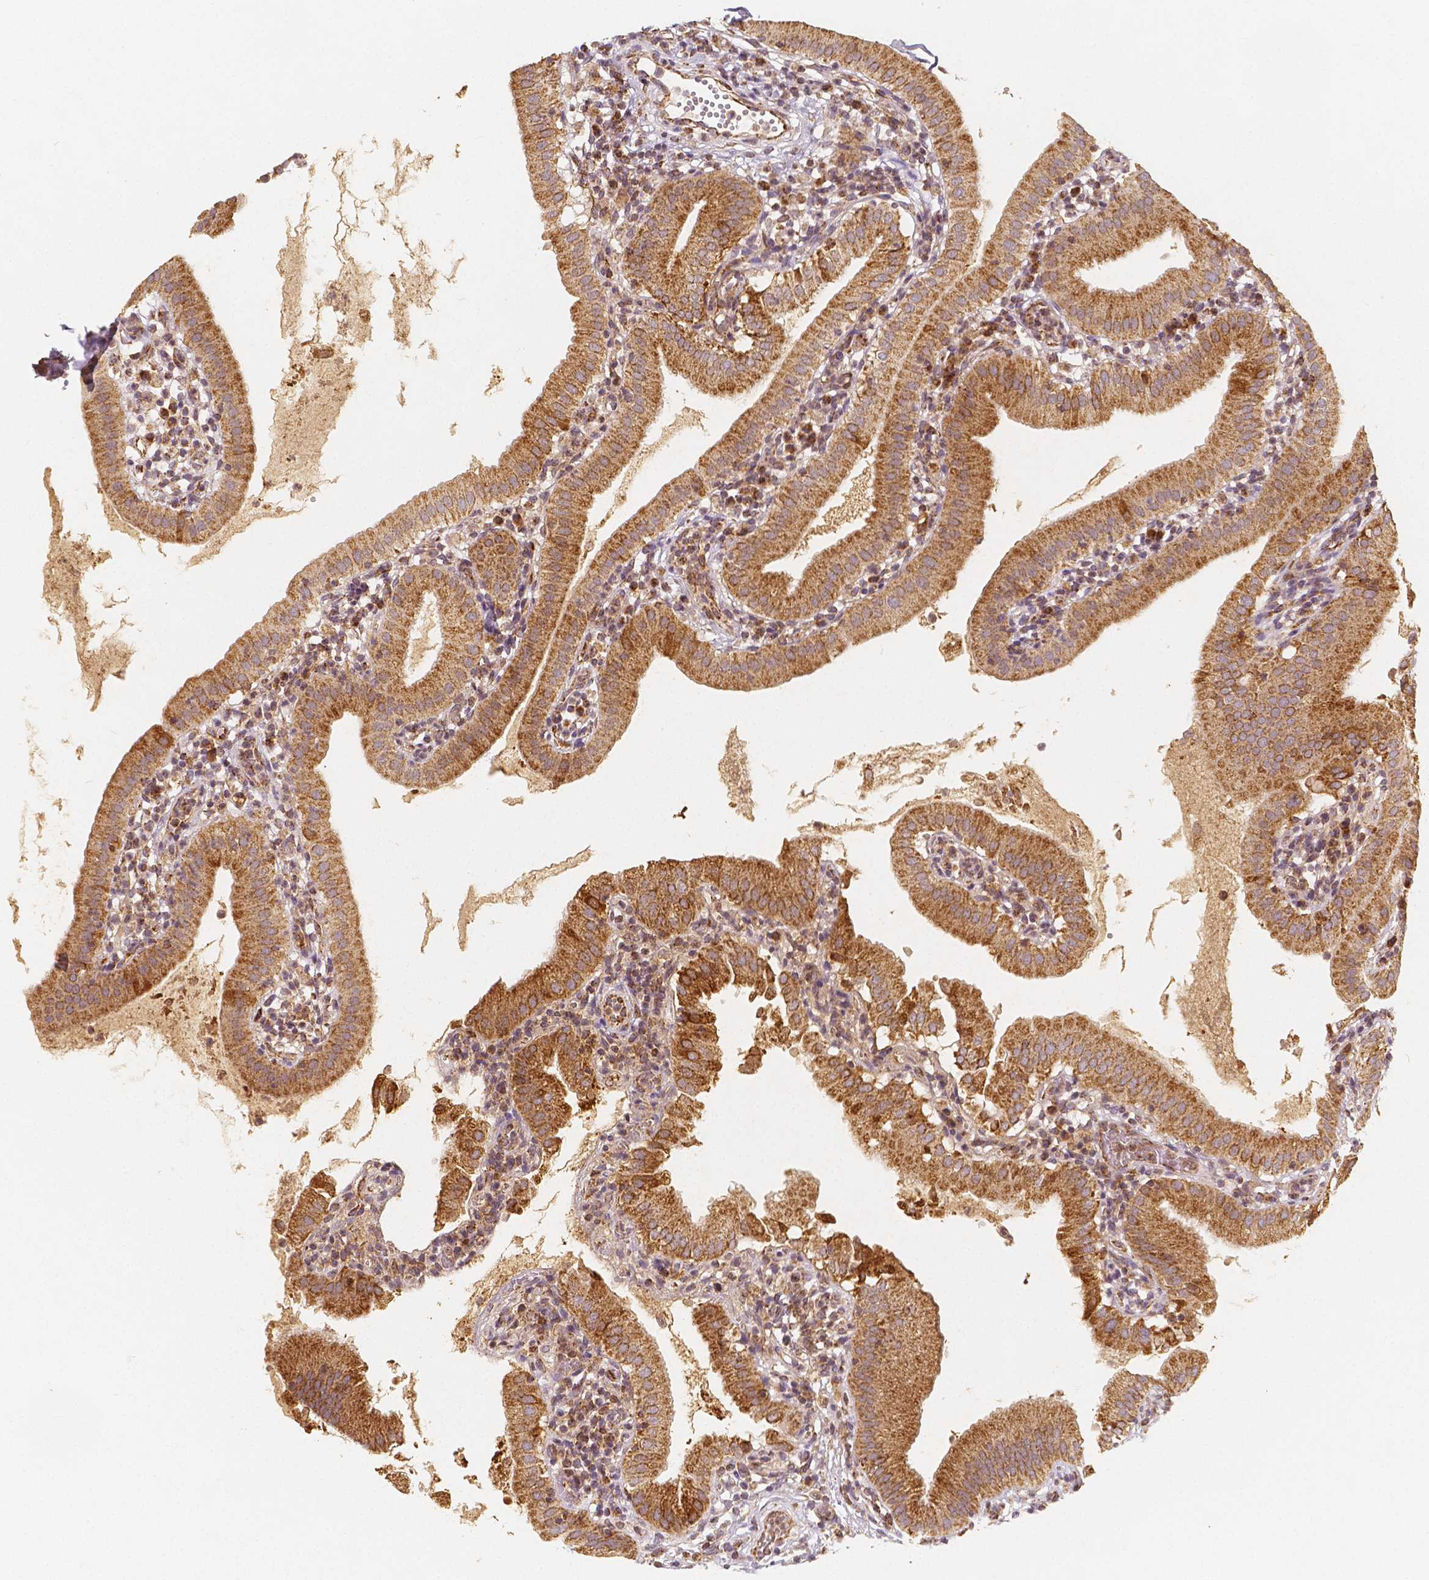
{"staining": {"intensity": "moderate", "quantity": ">75%", "location": "cytoplasmic/membranous"}, "tissue": "gallbladder", "cell_type": "Glandular cells", "image_type": "normal", "snomed": [{"axis": "morphology", "description": "Normal tissue, NOS"}, {"axis": "topography", "description": "Gallbladder"}], "caption": "Unremarkable gallbladder was stained to show a protein in brown. There is medium levels of moderate cytoplasmic/membranous staining in about >75% of glandular cells. The protein is stained brown, and the nuclei are stained in blue (DAB IHC with brightfield microscopy, high magnification).", "gene": "PGAM5", "patient": {"sex": "female", "age": 65}}